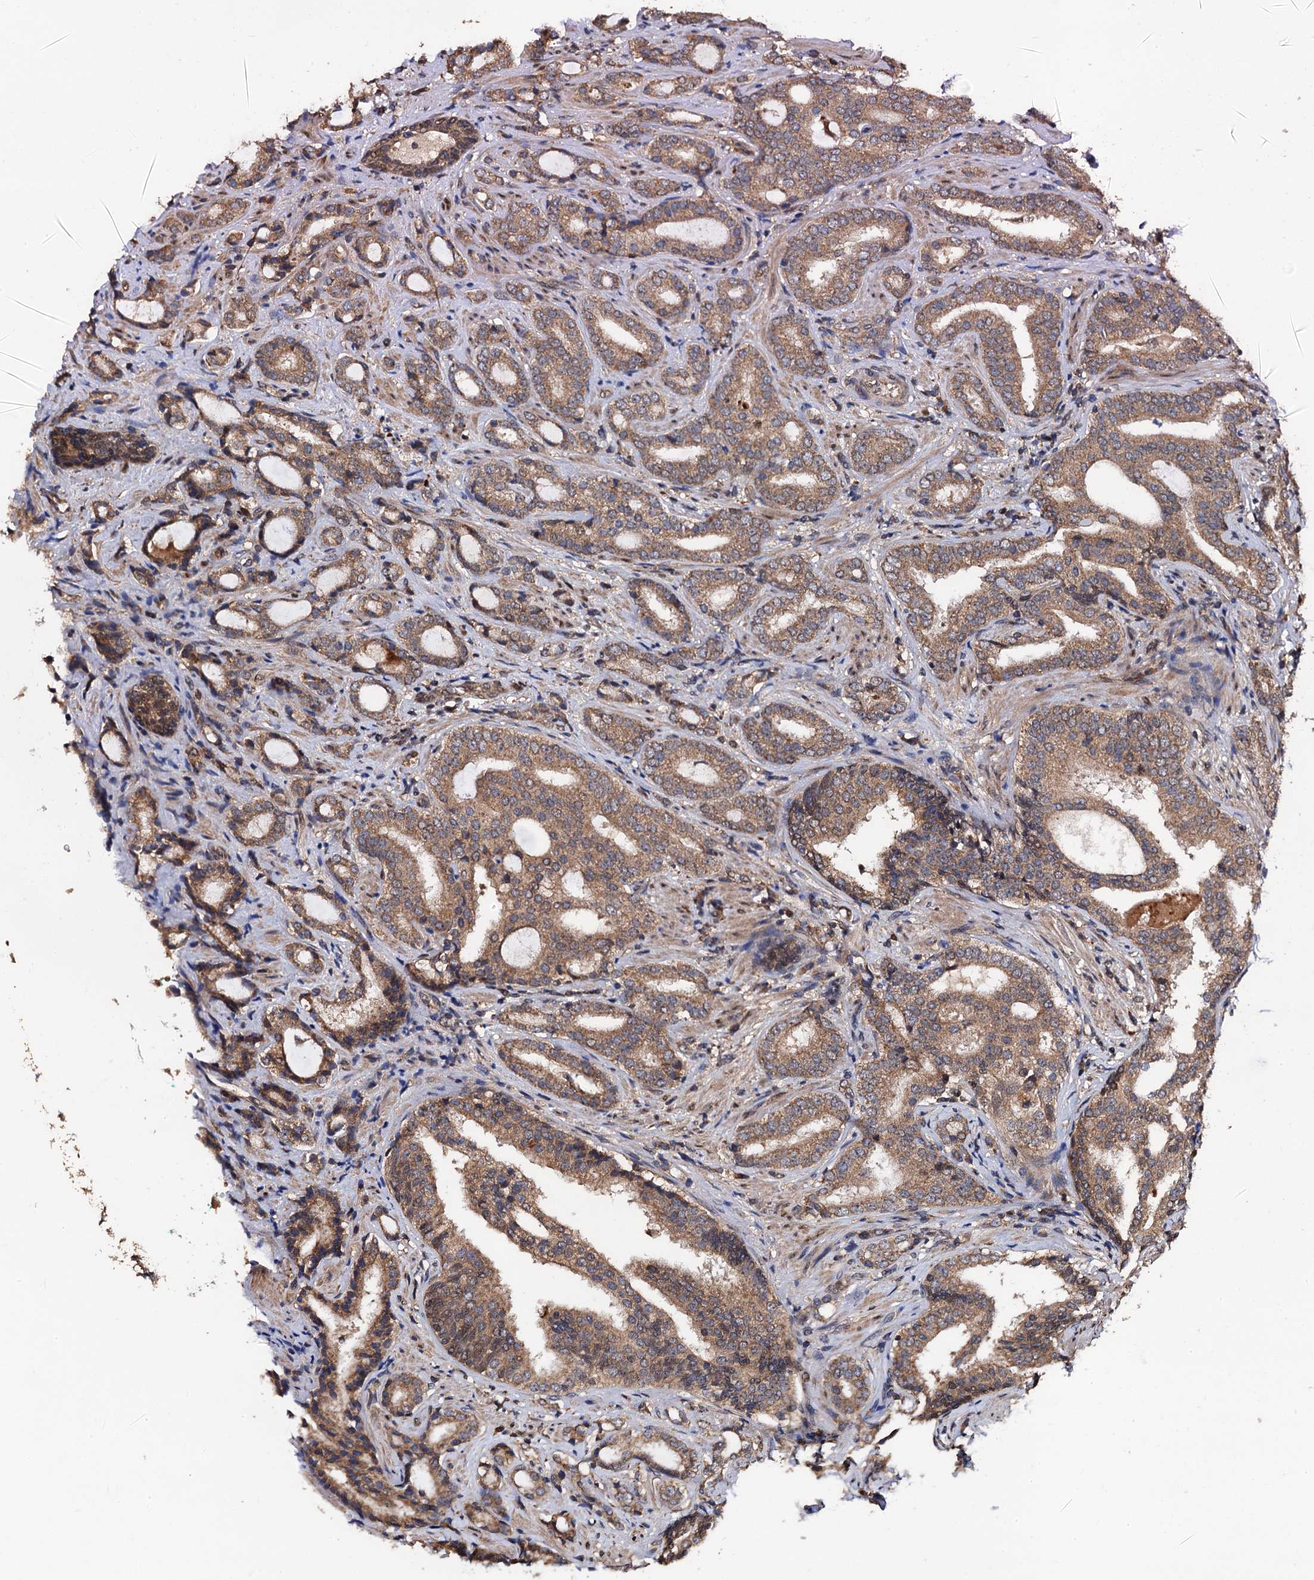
{"staining": {"intensity": "moderate", "quantity": ">75%", "location": "cytoplasmic/membranous"}, "tissue": "prostate cancer", "cell_type": "Tumor cells", "image_type": "cancer", "snomed": [{"axis": "morphology", "description": "Adenocarcinoma, High grade"}, {"axis": "topography", "description": "Prostate"}], "caption": "Immunohistochemistry (IHC) micrograph of human prostate cancer stained for a protein (brown), which exhibits medium levels of moderate cytoplasmic/membranous positivity in approximately >75% of tumor cells.", "gene": "MIER2", "patient": {"sex": "male", "age": 63}}